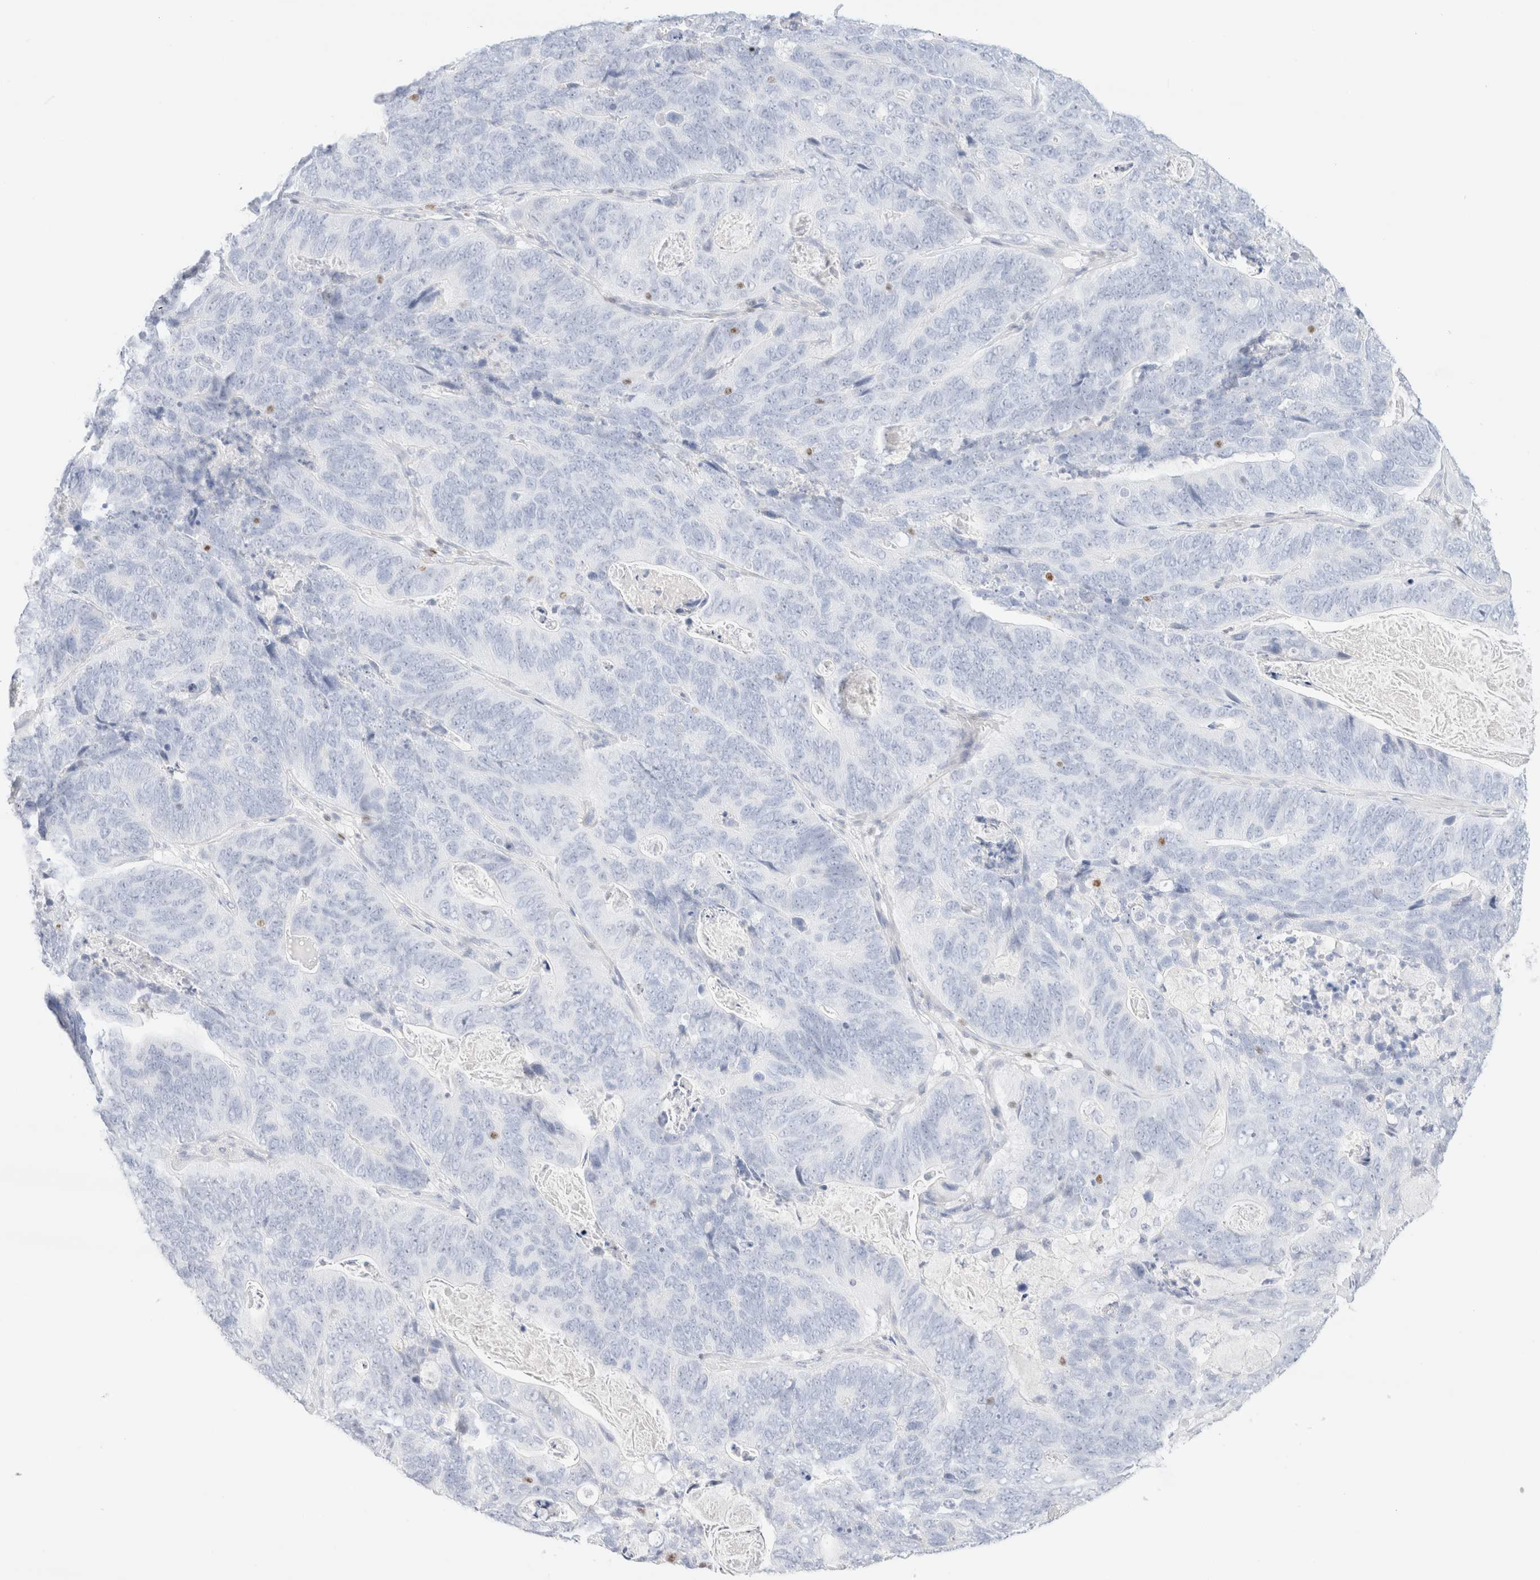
{"staining": {"intensity": "negative", "quantity": "none", "location": "none"}, "tissue": "stomach cancer", "cell_type": "Tumor cells", "image_type": "cancer", "snomed": [{"axis": "morphology", "description": "Normal tissue, NOS"}, {"axis": "morphology", "description": "Adenocarcinoma, NOS"}, {"axis": "topography", "description": "Stomach"}], "caption": "This is a image of immunohistochemistry (IHC) staining of stomach adenocarcinoma, which shows no positivity in tumor cells.", "gene": "IKZF3", "patient": {"sex": "female", "age": 89}}